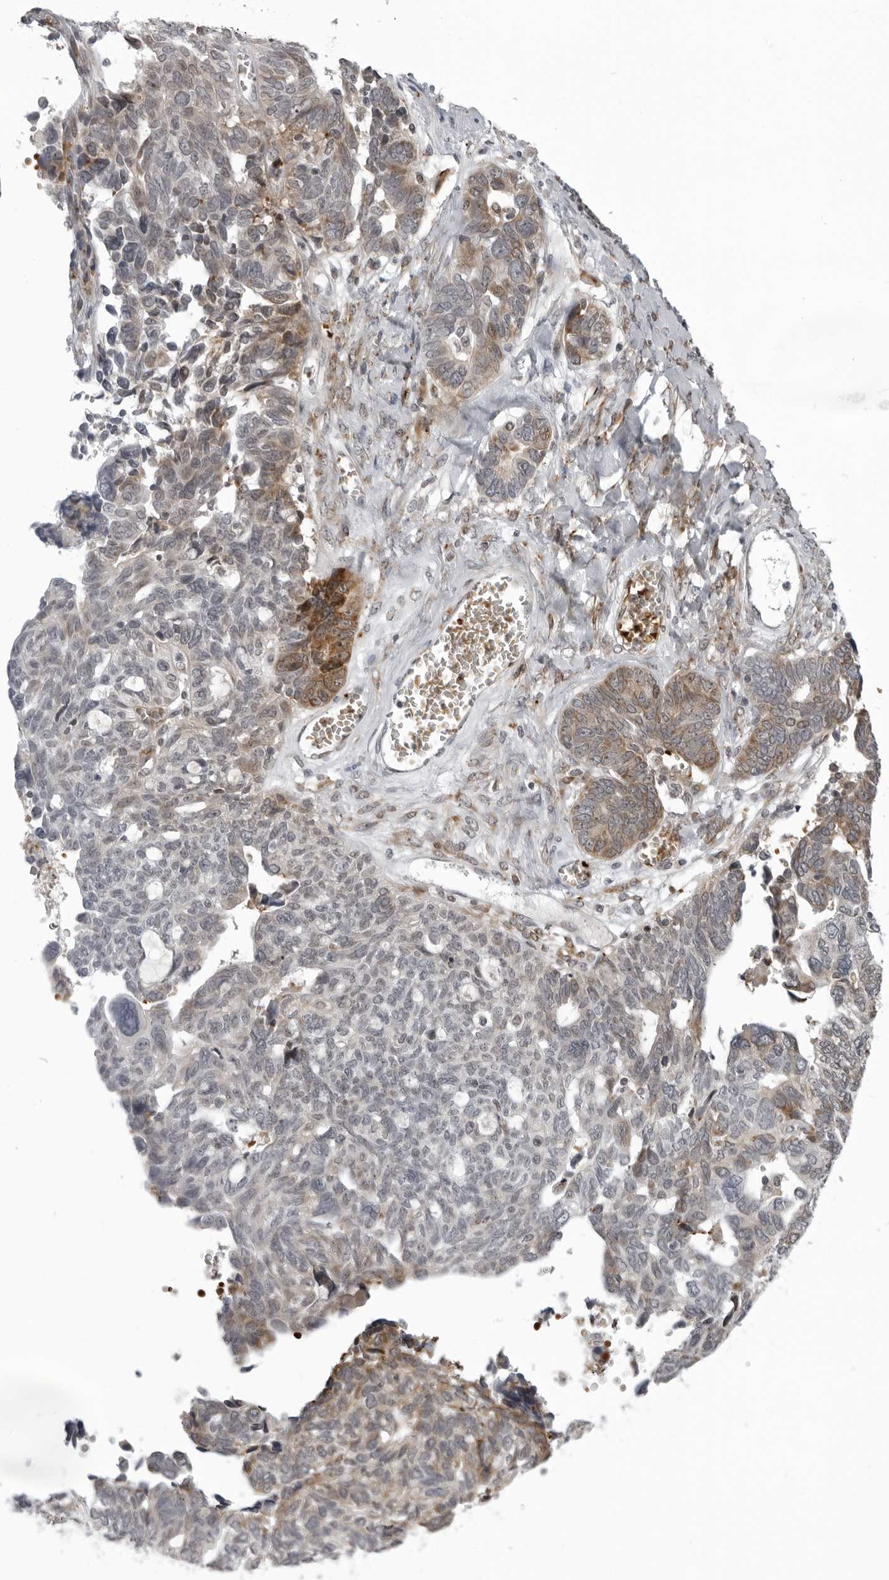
{"staining": {"intensity": "moderate", "quantity": "<25%", "location": "cytoplasmic/membranous"}, "tissue": "ovarian cancer", "cell_type": "Tumor cells", "image_type": "cancer", "snomed": [{"axis": "morphology", "description": "Cystadenocarcinoma, serous, NOS"}, {"axis": "topography", "description": "Ovary"}], "caption": "DAB (3,3'-diaminobenzidine) immunohistochemical staining of human ovarian serous cystadenocarcinoma shows moderate cytoplasmic/membranous protein staining in approximately <25% of tumor cells.", "gene": "THOP1", "patient": {"sex": "female", "age": 79}}